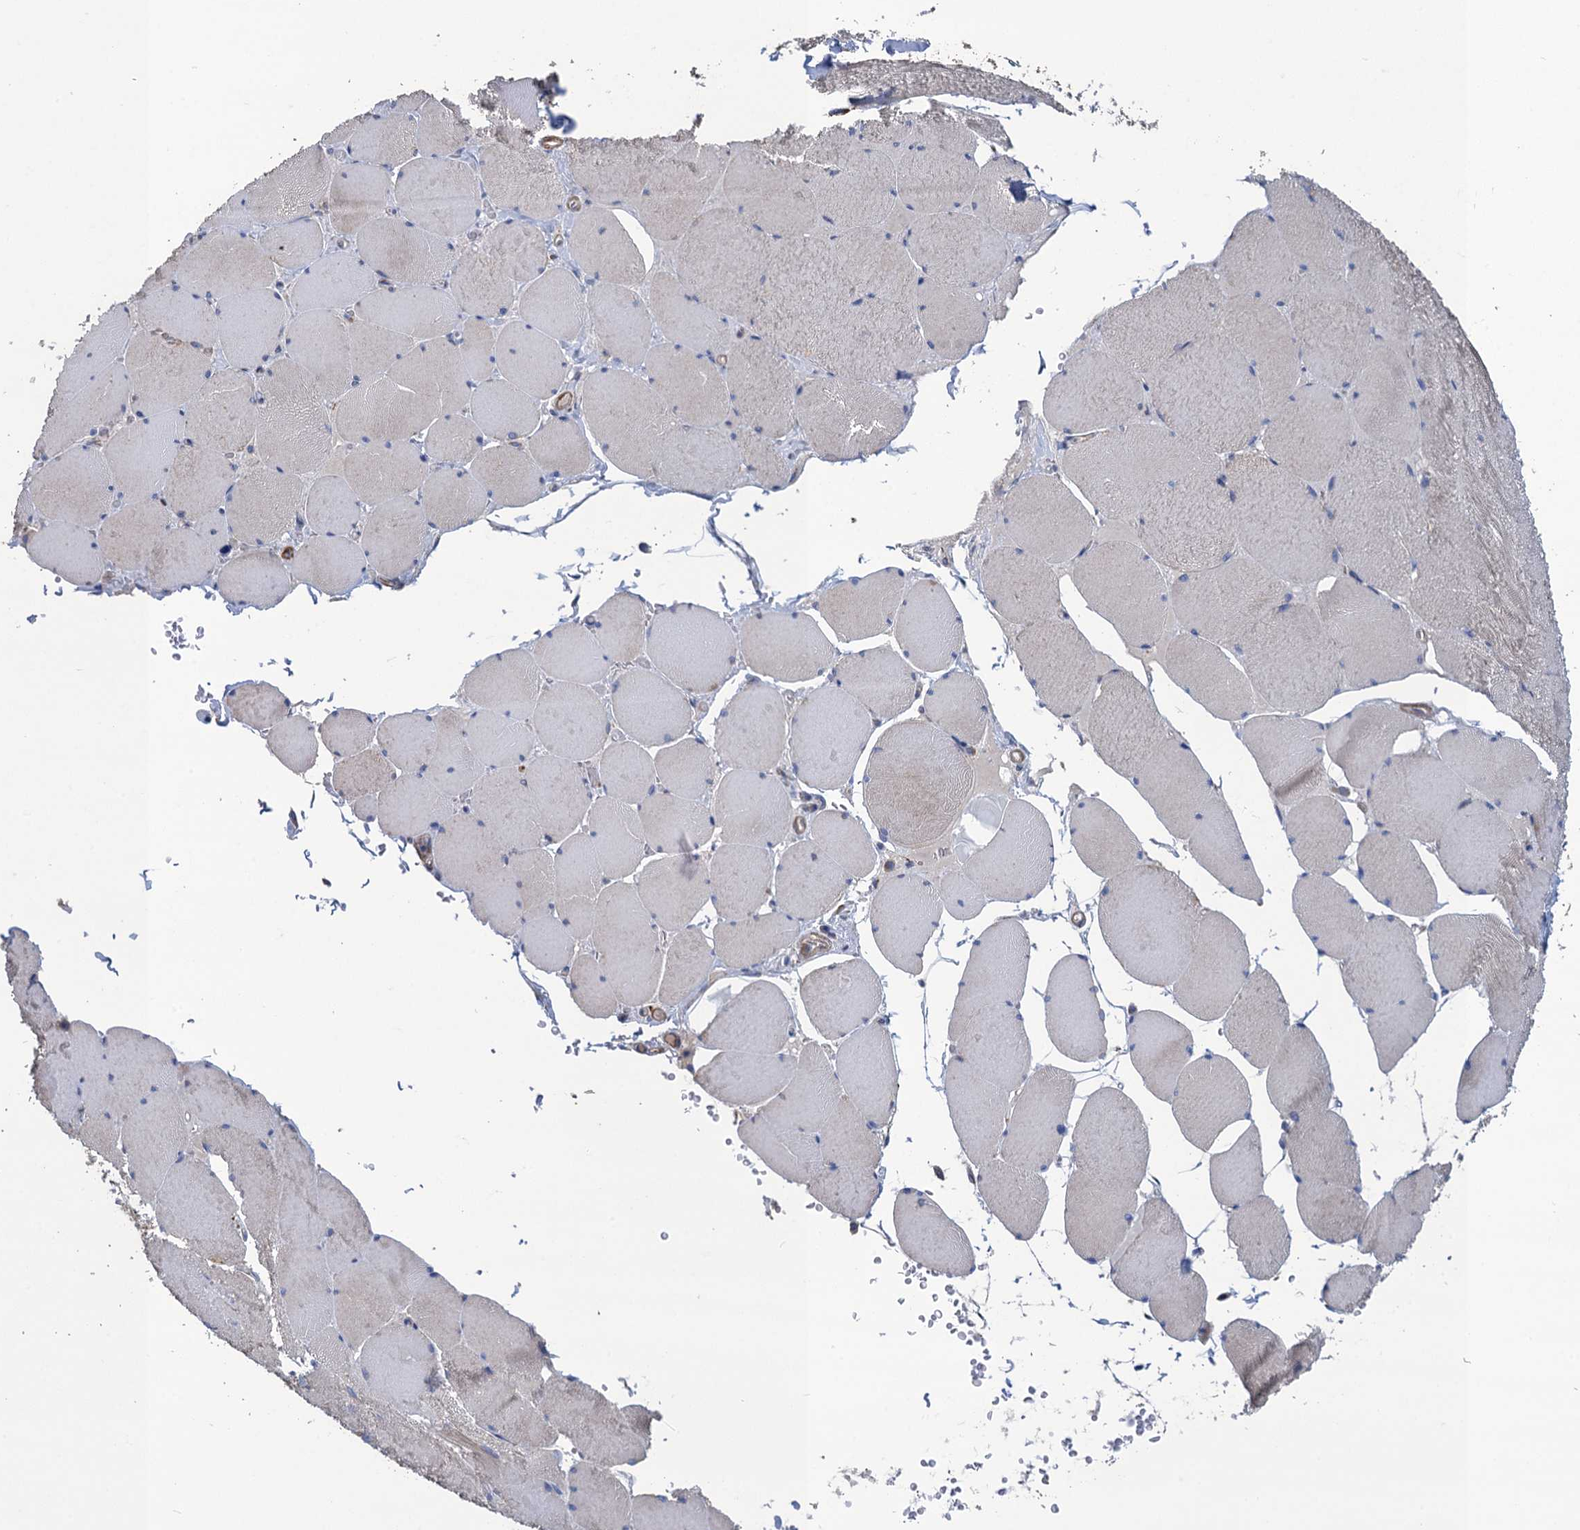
{"staining": {"intensity": "negative", "quantity": "none", "location": "none"}, "tissue": "skeletal muscle", "cell_type": "Myocytes", "image_type": "normal", "snomed": [{"axis": "morphology", "description": "Normal tissue, NOS"}, {"axis": "topography", "description": "Skeletal muscle"}, {"axis": "topography", "description": "Head-Neck"}], "caption": "The photomicrograph reveals no significant expression in myocytes of skeletal muscle. The staining was performed using DAB (3,3'-diaminobenzidine) to visualize the protein expression in brown, while the nuclei were stained in blue with hematoxylin (Magnification: 20x).", "gene": "ENSG00000260643", "patient": {"sex": "male", "age": 66}}